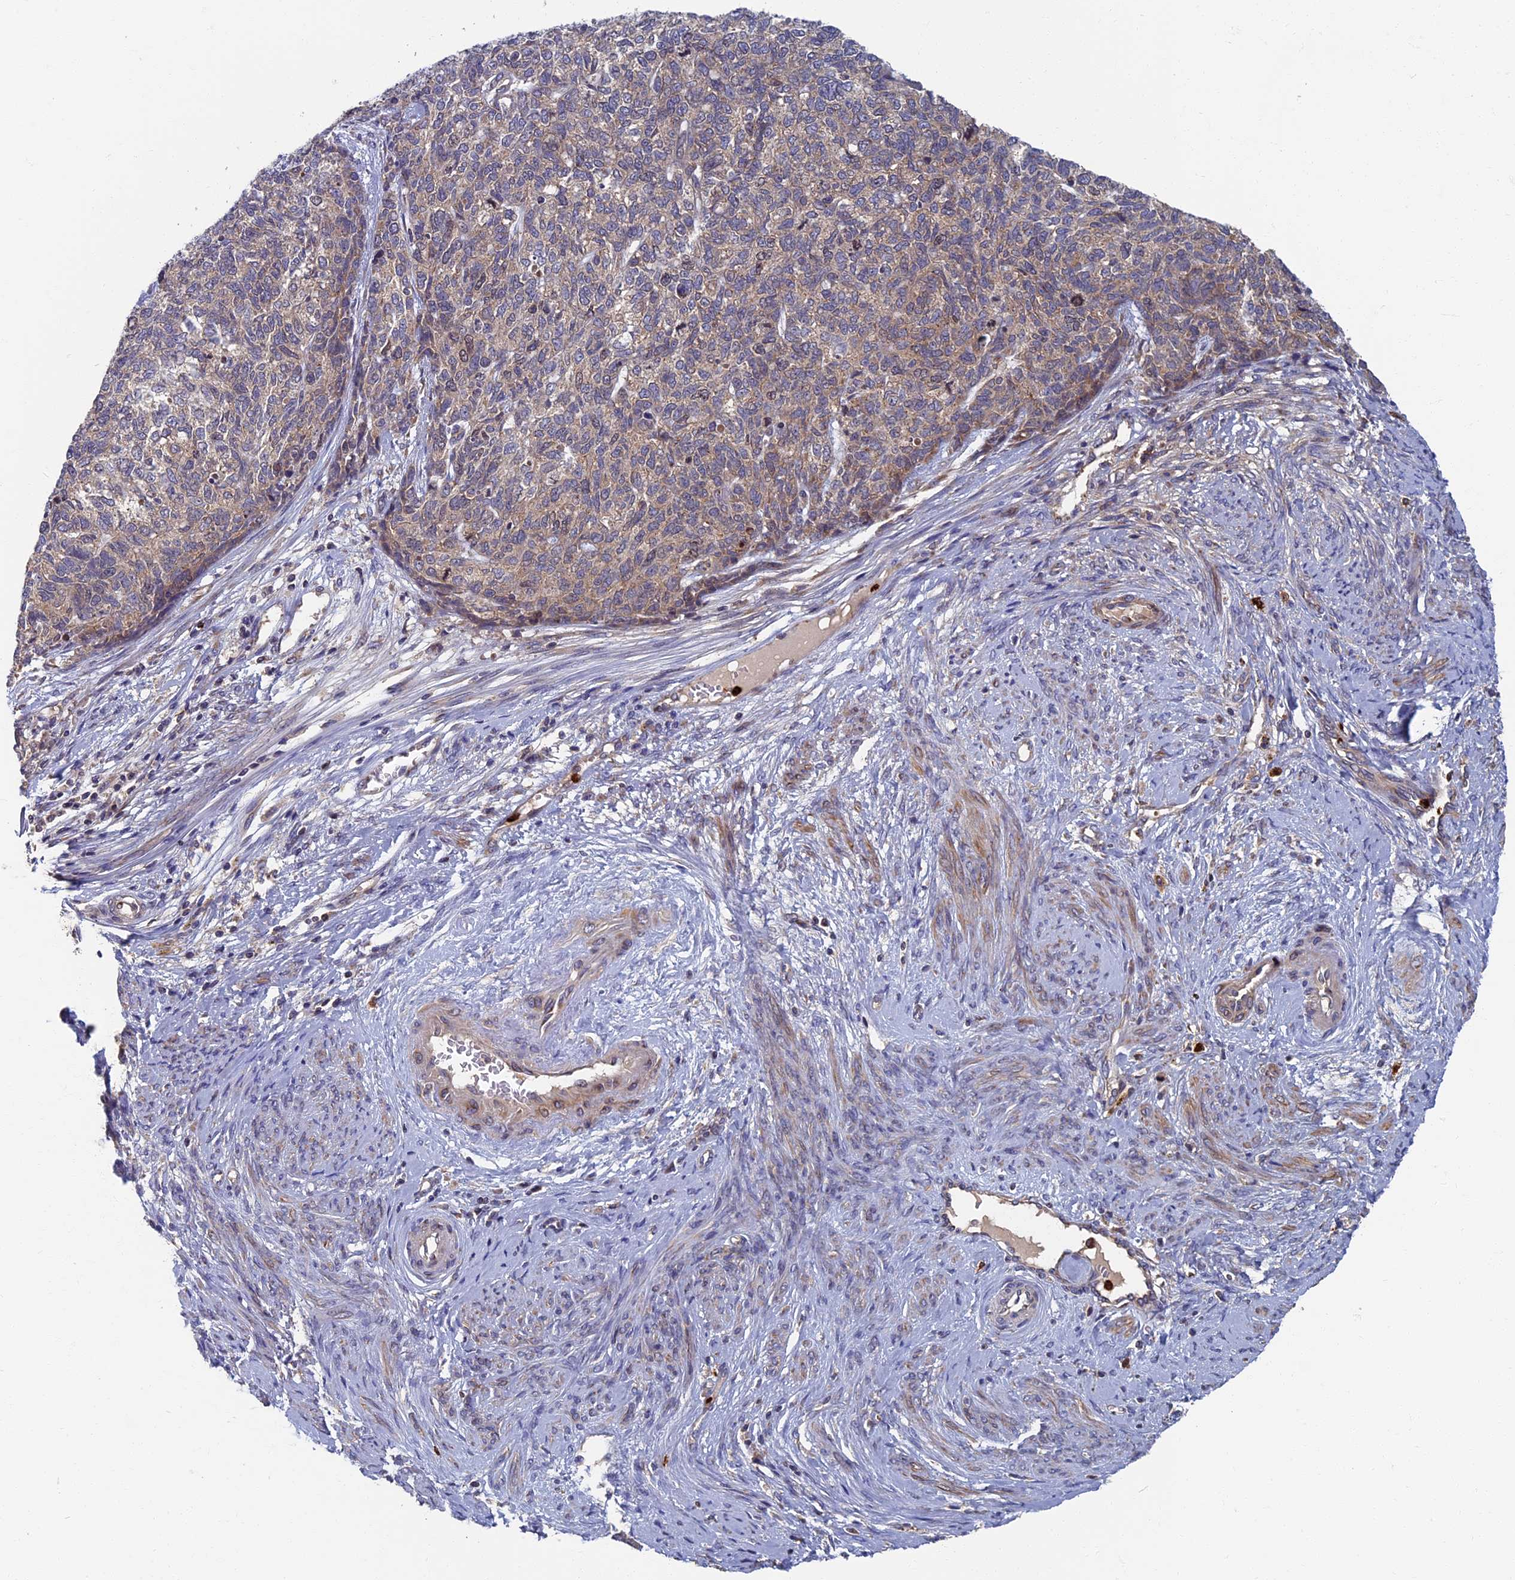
{"staining": {"intensity": "moderate", "quantity": ">75%", "location": "cytoplasmic/membranous"}, "tissue": "cervical cancer", "cell_type": "Tumor cells", "image_type": "cancer", "snomed": [{"axis": "morphology", "description": "Squamous cell carcinoma, NOS"}, {"axis": "topography", "description": "Cervix"}], "caption": "High-magnification brightfield microscopy of cervical squamous cell carcinoma stained with DAB (brown) and counterstained with hematoxylin (blue). tumor cells exhibit moderate cytoplasmic/membranous positivity is seen in about>75% of cells.", "gene": "TNK2", "patient": {"sex": "female", "age": 63}}